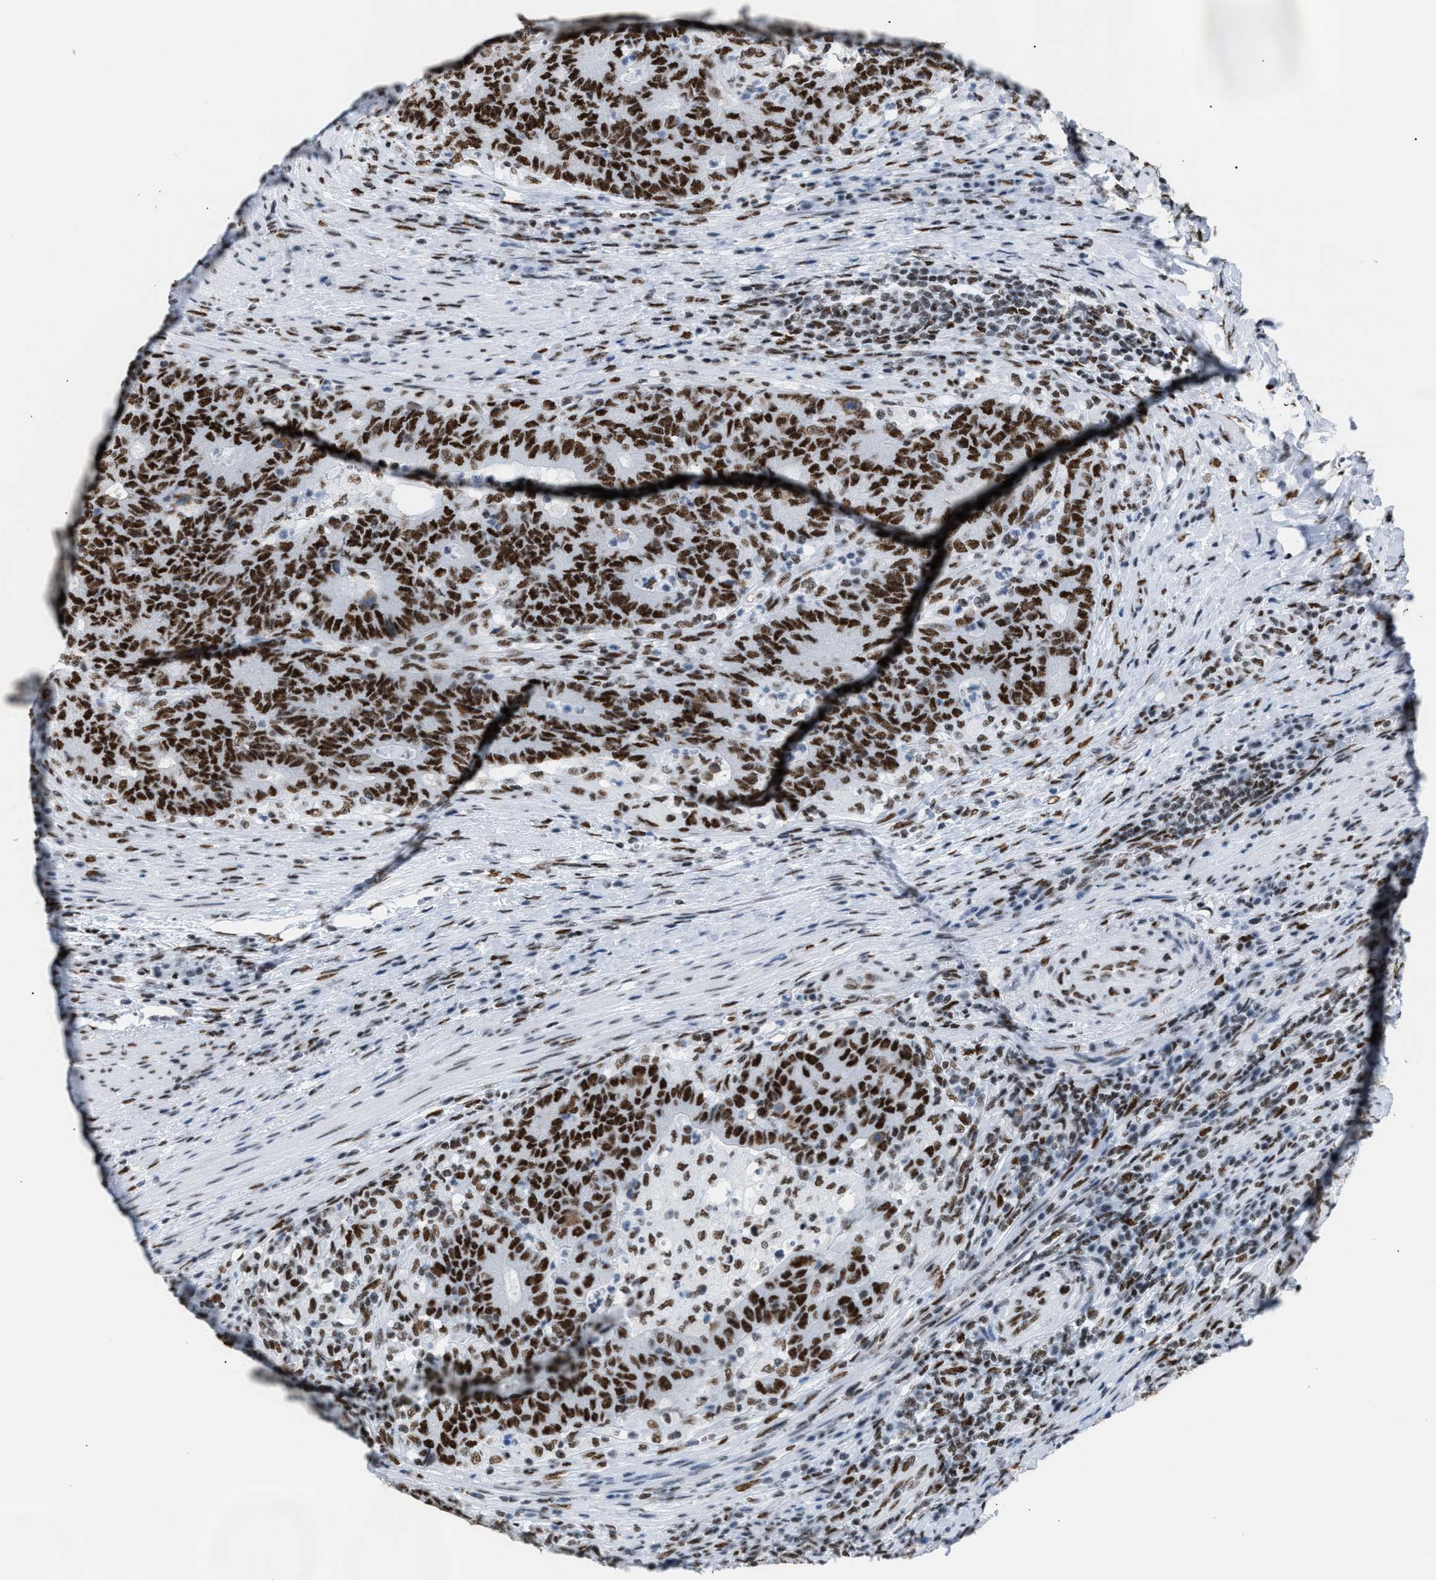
{"staining": {"intensity": "strong", "quantity": ">75%", "location": "nuclear"}, "tissue": "colorectal cancer", "cell_type": "Tumor cells", "image_type": "cancer", "snomed": [{"axis": "morphology", "description": "Normal tissue, NOS"}, {"axis": "morphology", "description": "Adenocarcinoma, NOS"}, {"axis": "topography", "description": "Colon"}], "caption": "Human colorectal cancer (adenocarcinoma) stained with a brown dye demonstrates strong nuclear positive expression in about >75% of tumor cells.", "gene": "CCAR2", "patient": {"sex": "female", "age": 75}}